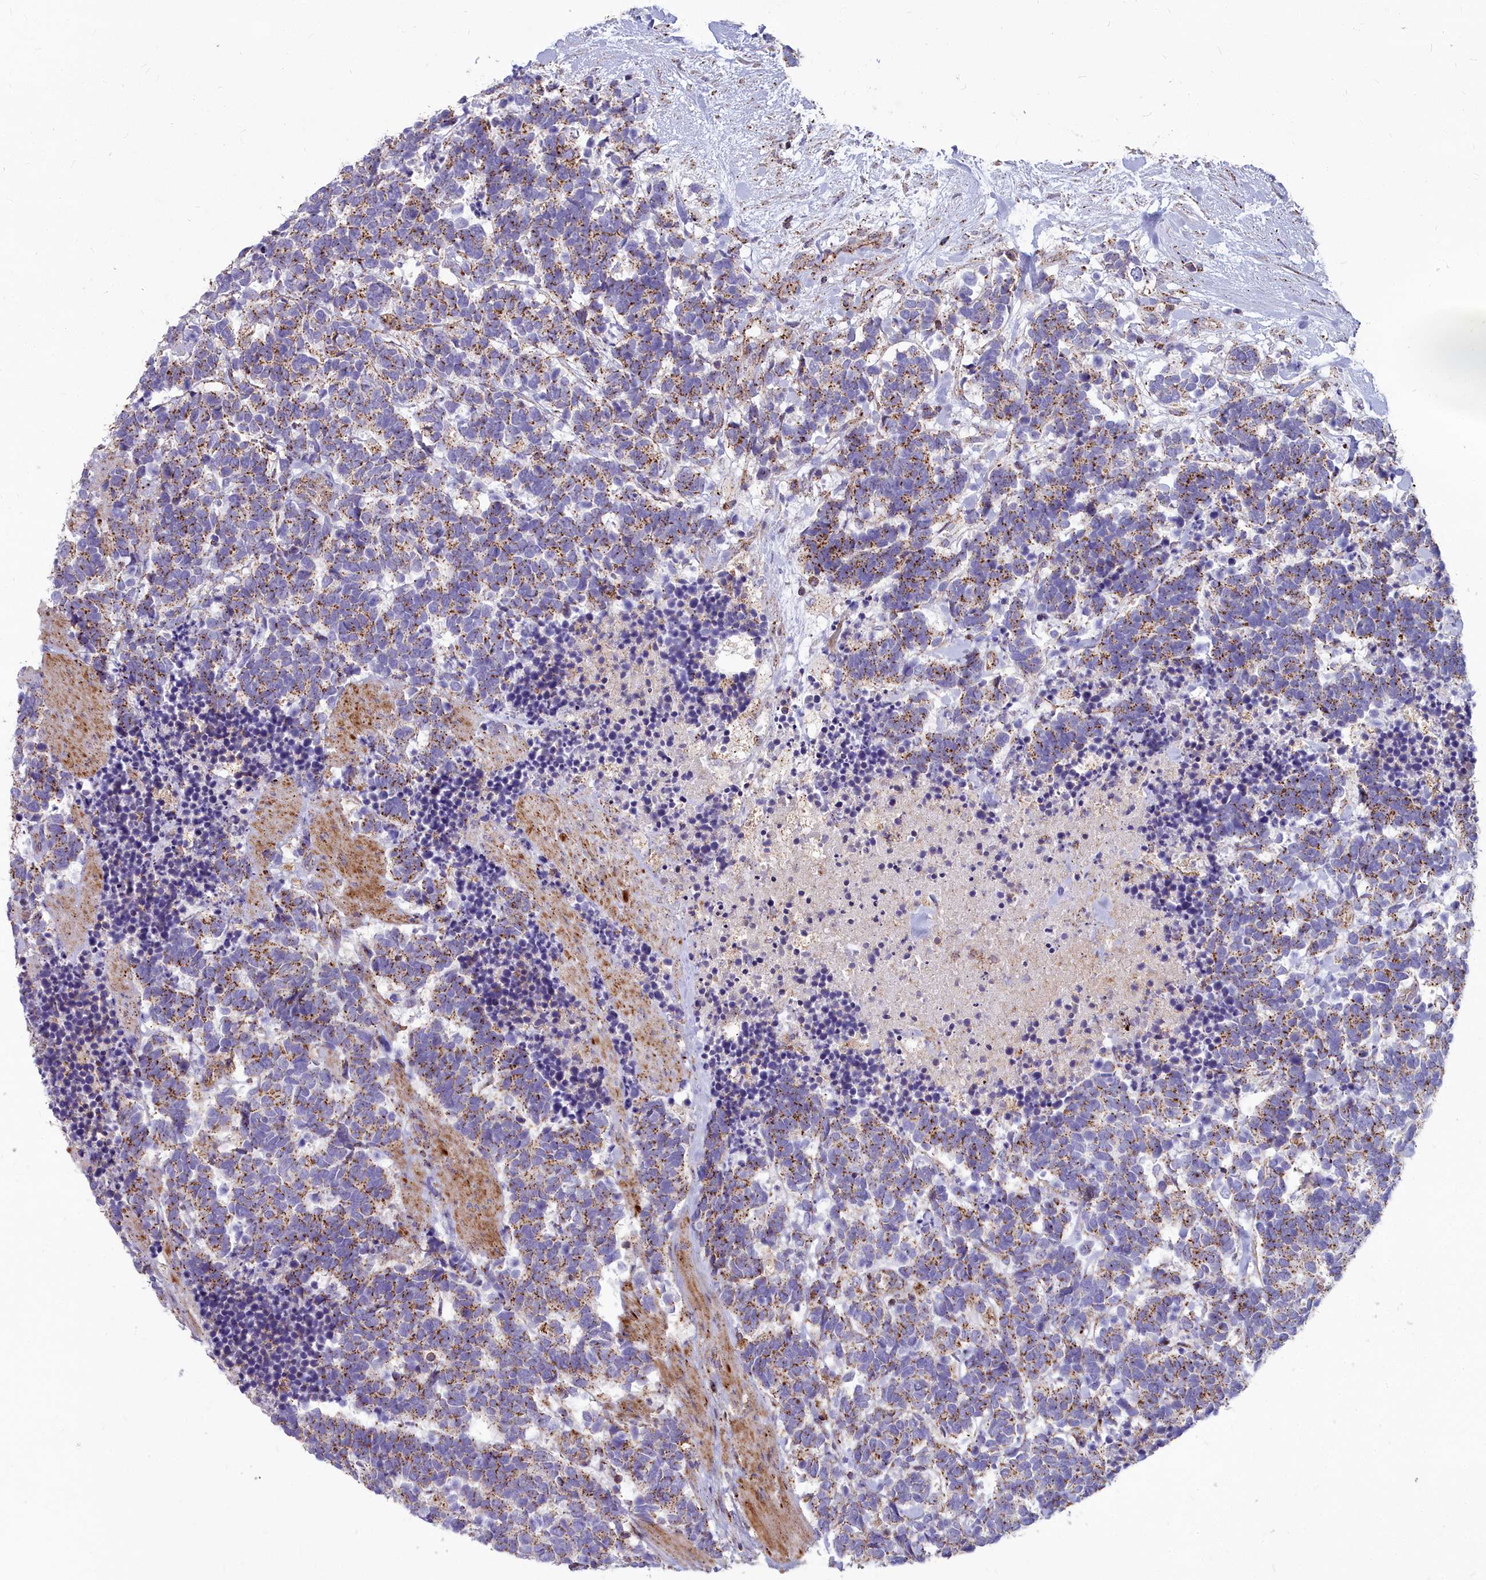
{"staining": {"intensity": "moderate", "quantity": "25%-75%", "location": "cytoplasmic/membranous"}, "tissue": "carcinoid", "cell_type": "Tumor cells", "image_type": "cancer", "snomed": [{"axis": "morphology", "description": "Carcinoma, NOS"}, {"axis": "morphology", "description": "Carcinoid, malignant, NOS"}, {"axis": "topography", "description": "Prostate"}], "caption": "Protein positivity by immunohistochemistry demonstrates moderate cytoplasmic/membranous staining in about 25%-75% of tumor cells in carcinoid. (IHC, brightfield microscopy, high magnification).", "gene": "FRMPD1", "patient": {"sex": "male", "age": 57}}